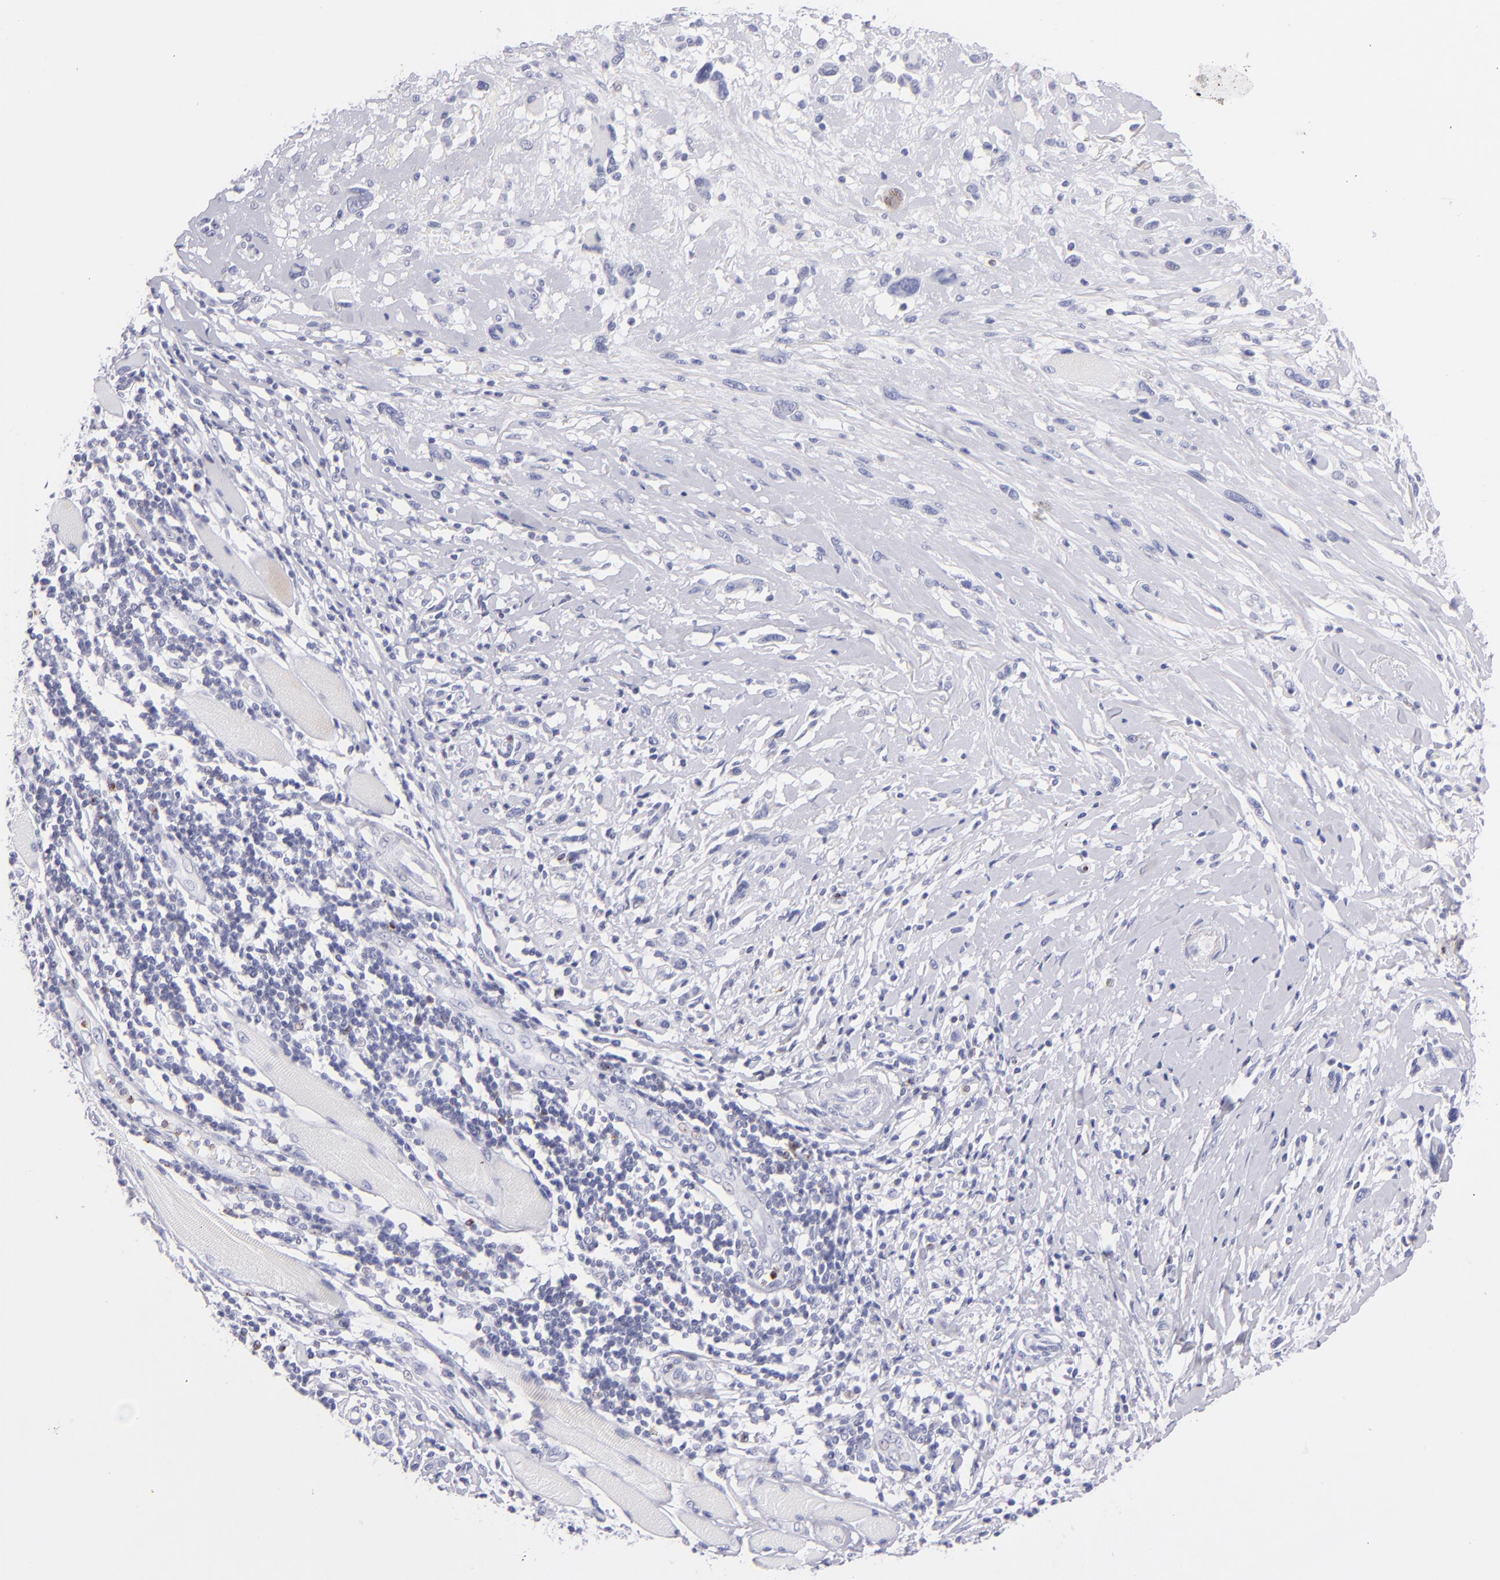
{"staining": {"intensity": "negative", "quantity": "none", "location": "none"}, "tissue": "melanoma", "cell_type": "Tumor cells", "image_type": "cancer", "snomed": [{"axis": "morphology", "description": "Malignant melanoma, NOS"}, {"axis": "topography", "description": "Skin"}], "caption": "Immunohistochemical staining of human malignant melanoma reveals no significant staining in tumor cells. Brightfield microscopy of IHC stained with DAB (3,3'-diaminobenzidine) (brown) and hematoxylin (blue), captured at high magnification.", "gene": "PRF1", "patient": {"sex": "male", "age": 91}}